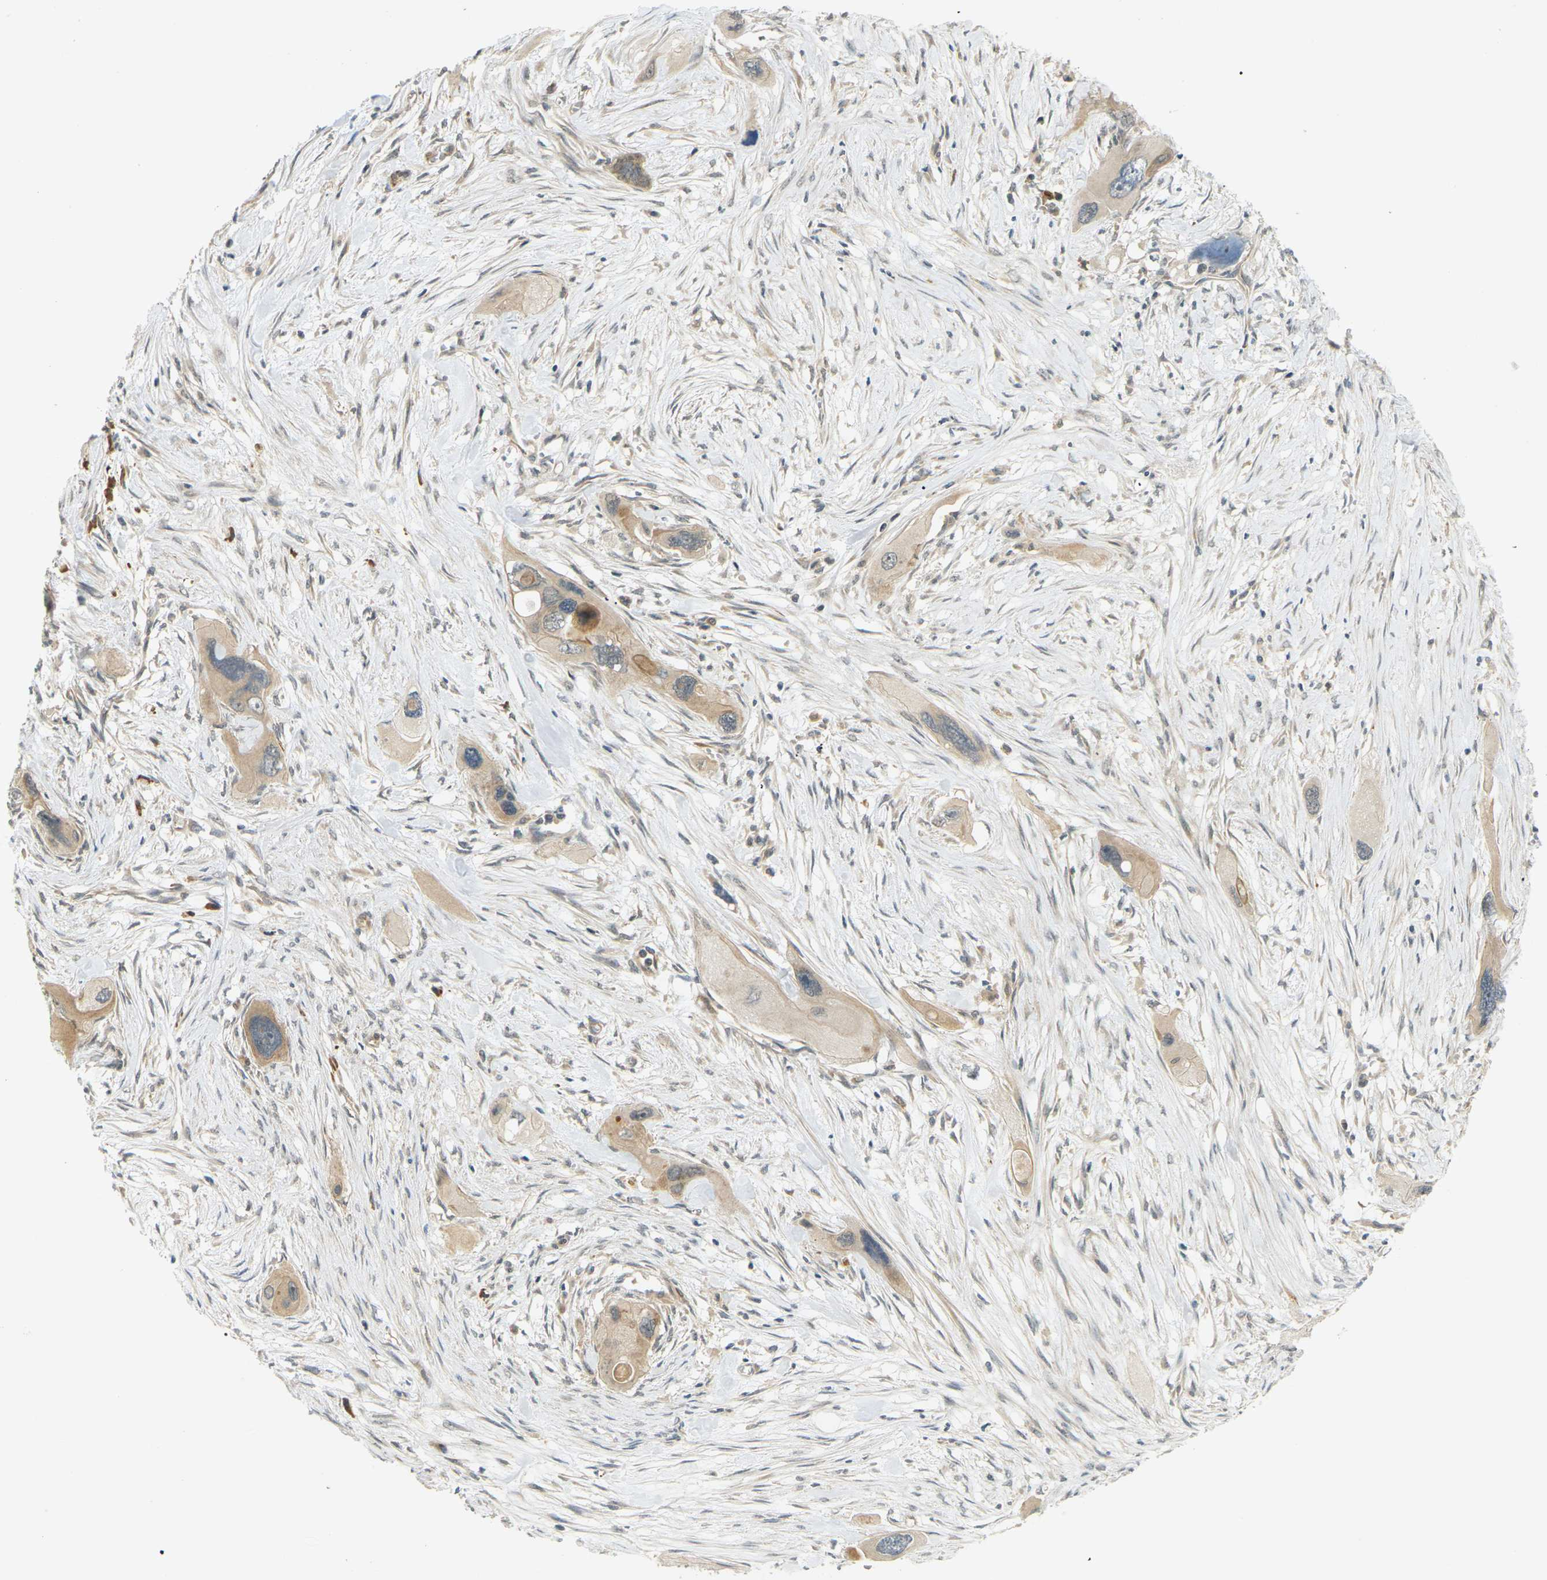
{"staining": {"intensity": "moderate", "quantity": ">75%", "location": "cytoplasmic/membranous"}, "tissue": "pancreatic cancer", "cell_type": "Tumor cells", "image_type": "cancer", "snomed": [{"axis": "morphology", "description": "Adenocarcinoma, NOS"}, {"axis": "topography", "description": "Pancreas"}], "caption": "Pancreatic adenocarcinoma stained with DAB immunohistochemistry (IHC) demonstrates medium levels of moderate cytoplasmic/membranous positivity in about >75% of tumor cells.", "gene": "SOCS6", "patient": {"sex": "male", "age": 73}}